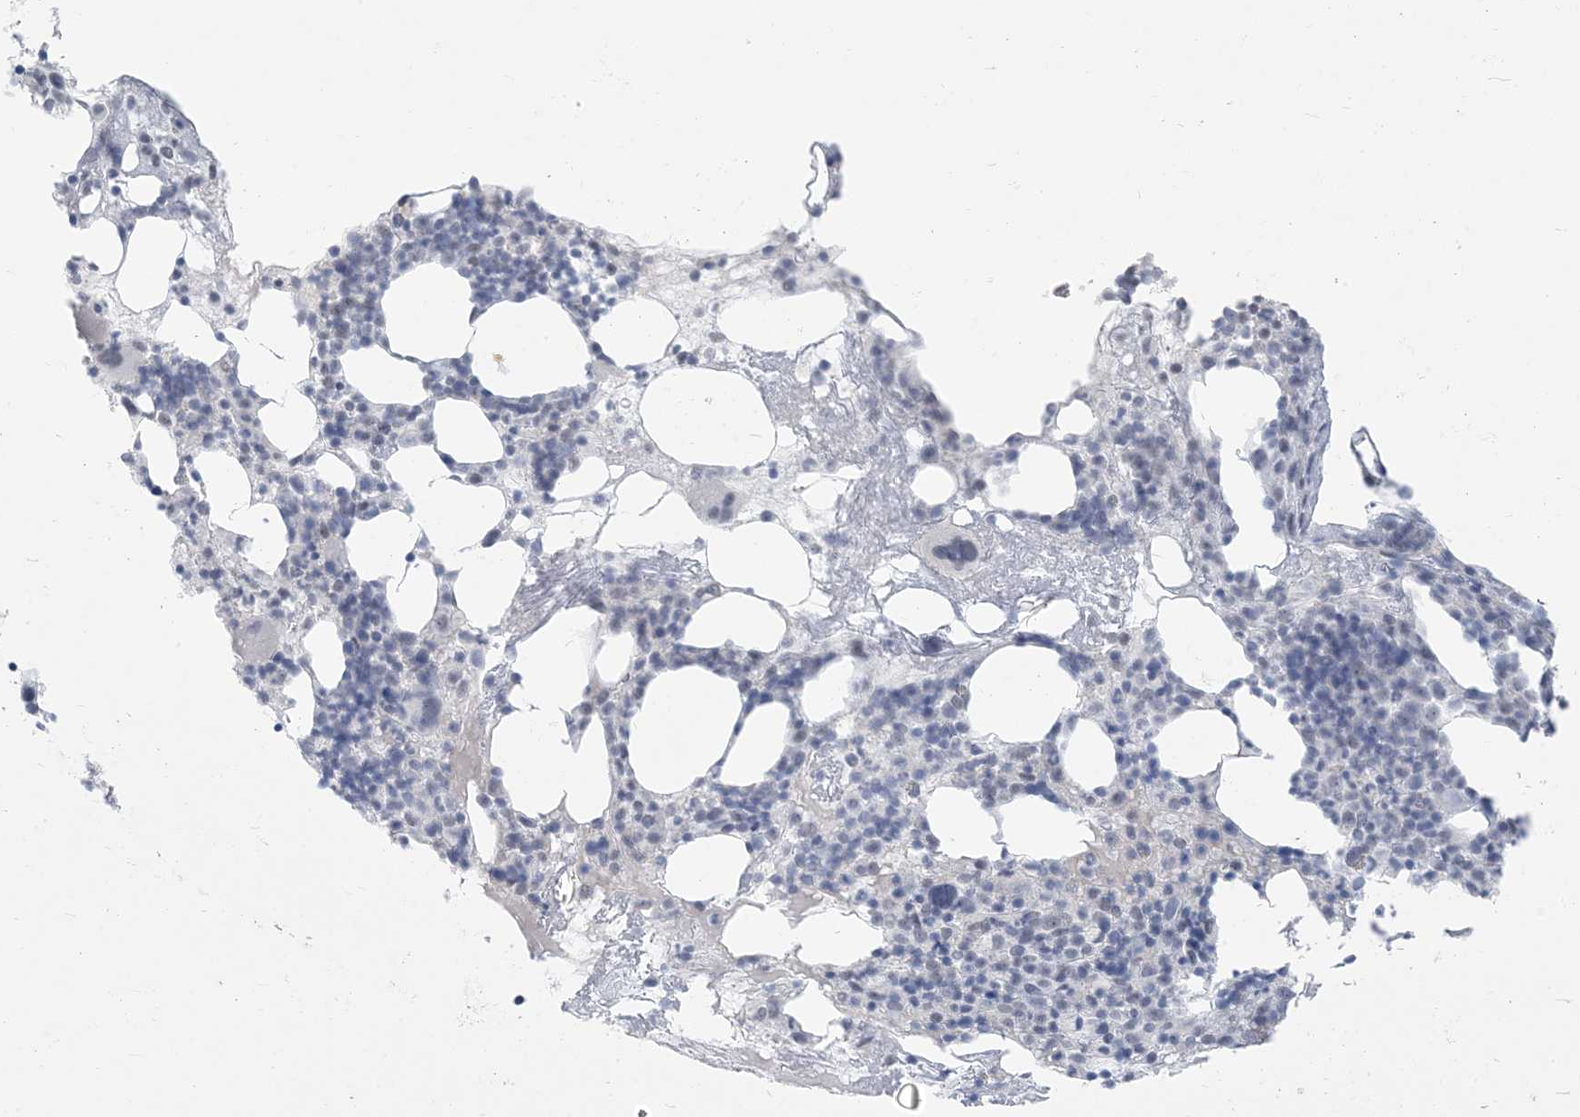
{"staining": {"intensity": "negative", "quantity": "none", "location": "none"}, "tissue": "bone marrow", "cell_type": "Hematopoietic cells", "image_type": "normal", "snomed": [{"axis": "morphology", "description": "Normal tissue, NOS"}, {"axis": "morphology", "description": "Inflammation, NOS"}, {"axis": "topography", "description": "Bone marrow"}], "caption": "The micrograph displays no staining of hematopoietic cells in unremarkable bone marrow.", "gene": "SCML1", "patient": {"sex": "female", "age": 77}}